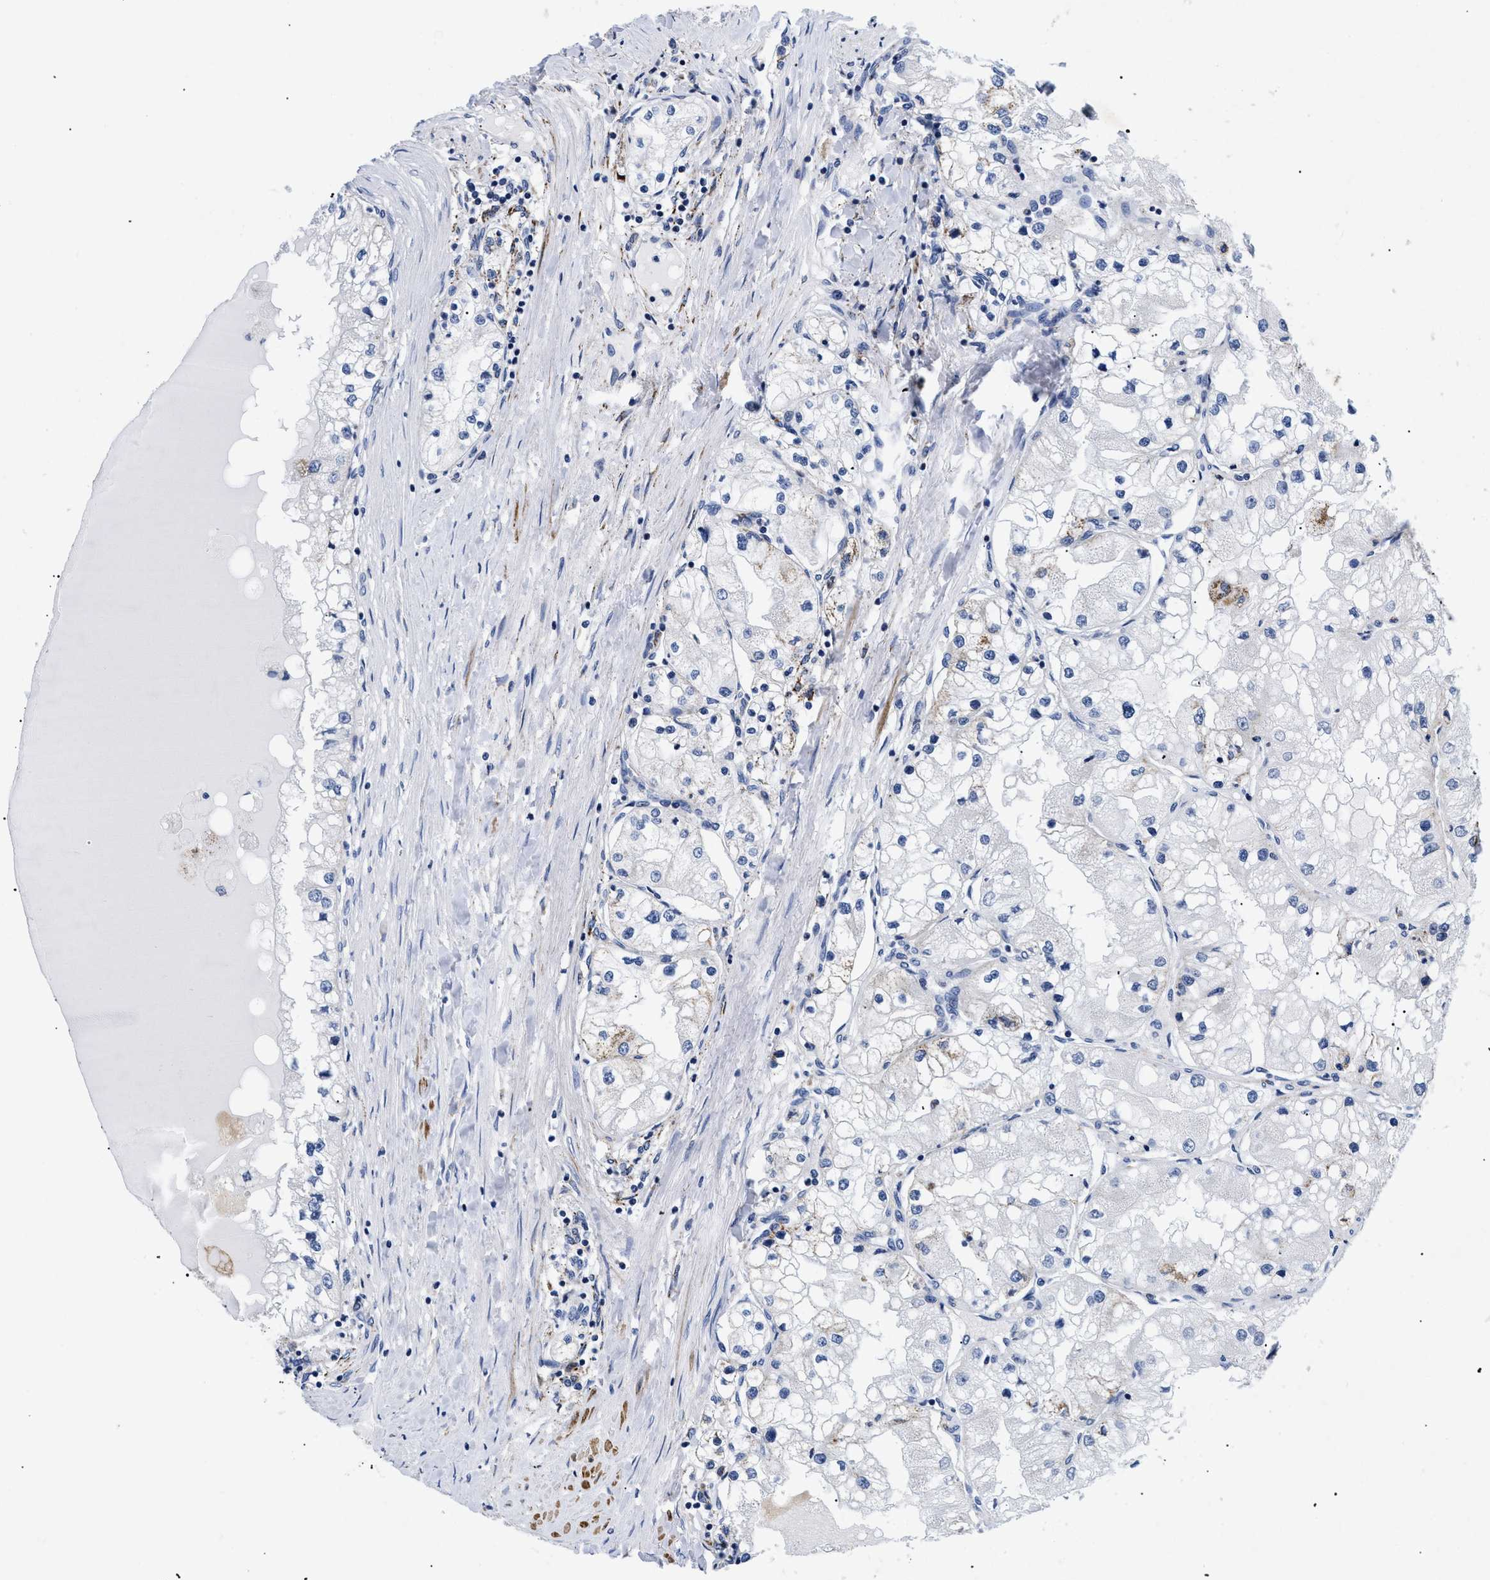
{"staining": {"intensity": "negative", "quantity": "none", "location": "none"}, "tissue": "renal cancer", "cell_type": "Tumor cells", "image_type": "cancer", "snomed": [{"axis": "morphology", "description": "Adenocarcinoma, NOS"}, {"axis": "topography", "description": "Kidney"}], "caption": "Immunohistochemical staining of renal cancer exhibits no significant positivity in tumor cells.", "gene": "GPR149", "patient": {"sex": "male", "age": 68}}